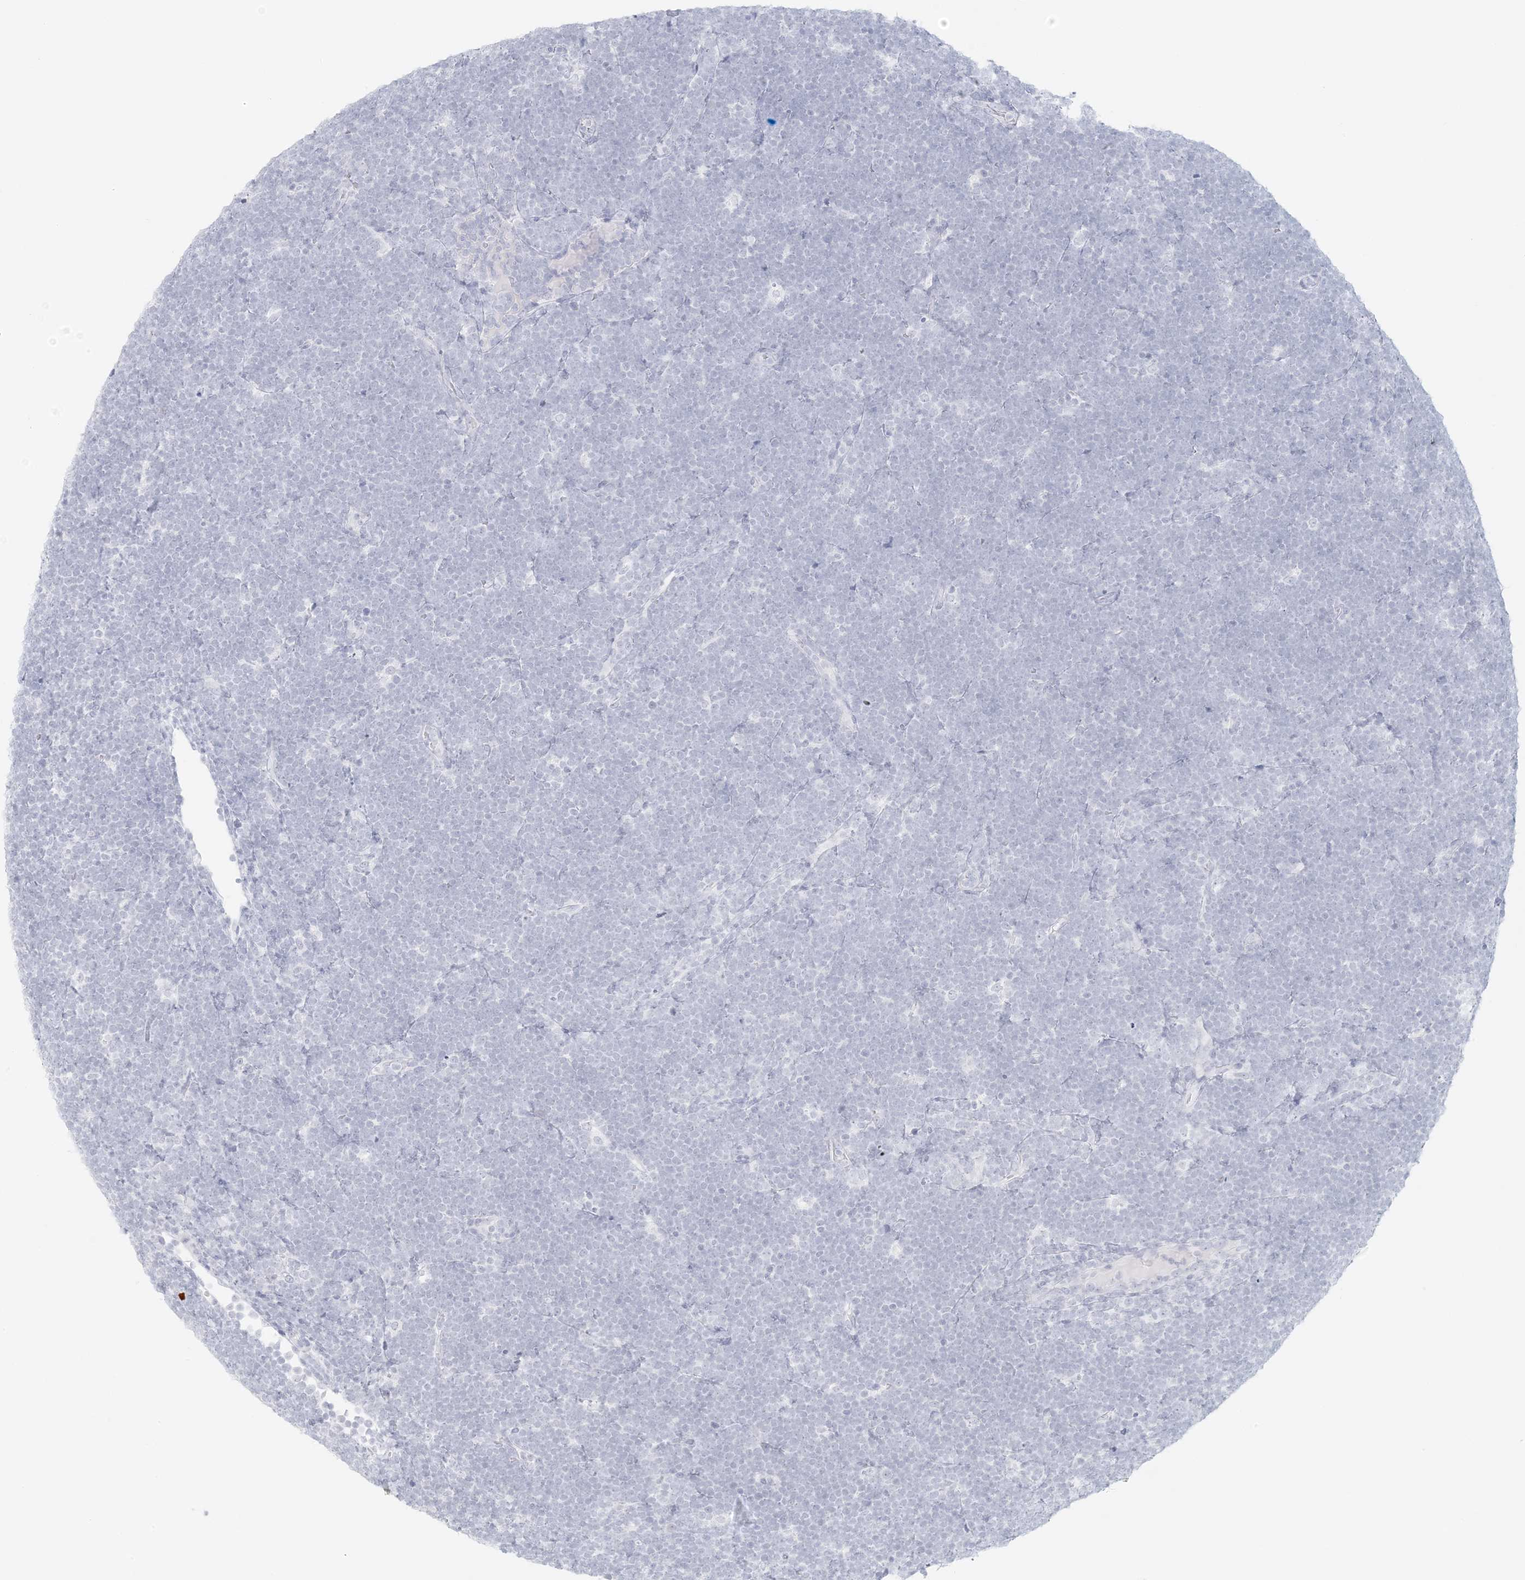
{"staining": {"intensity": "negative", "quantity": "none", "location": "none"}, "tissue": "lymphoma", "cell_type": "Tumor cells", "image_type": "cancer", "snomed": [{"axis": "morphology", "description": "Malignant lymphoma, non-Hodgkin's type, High grade"}, {"axis": "topography", "description": "Lymph node"}], "caption": "Tumor cells show no significant protein staining in lymphoma. (Brightfield microscopy of DAB IHC at high magnification).", "gene": "LIPT1", "patient": {"sex": "male", "age": 13}}